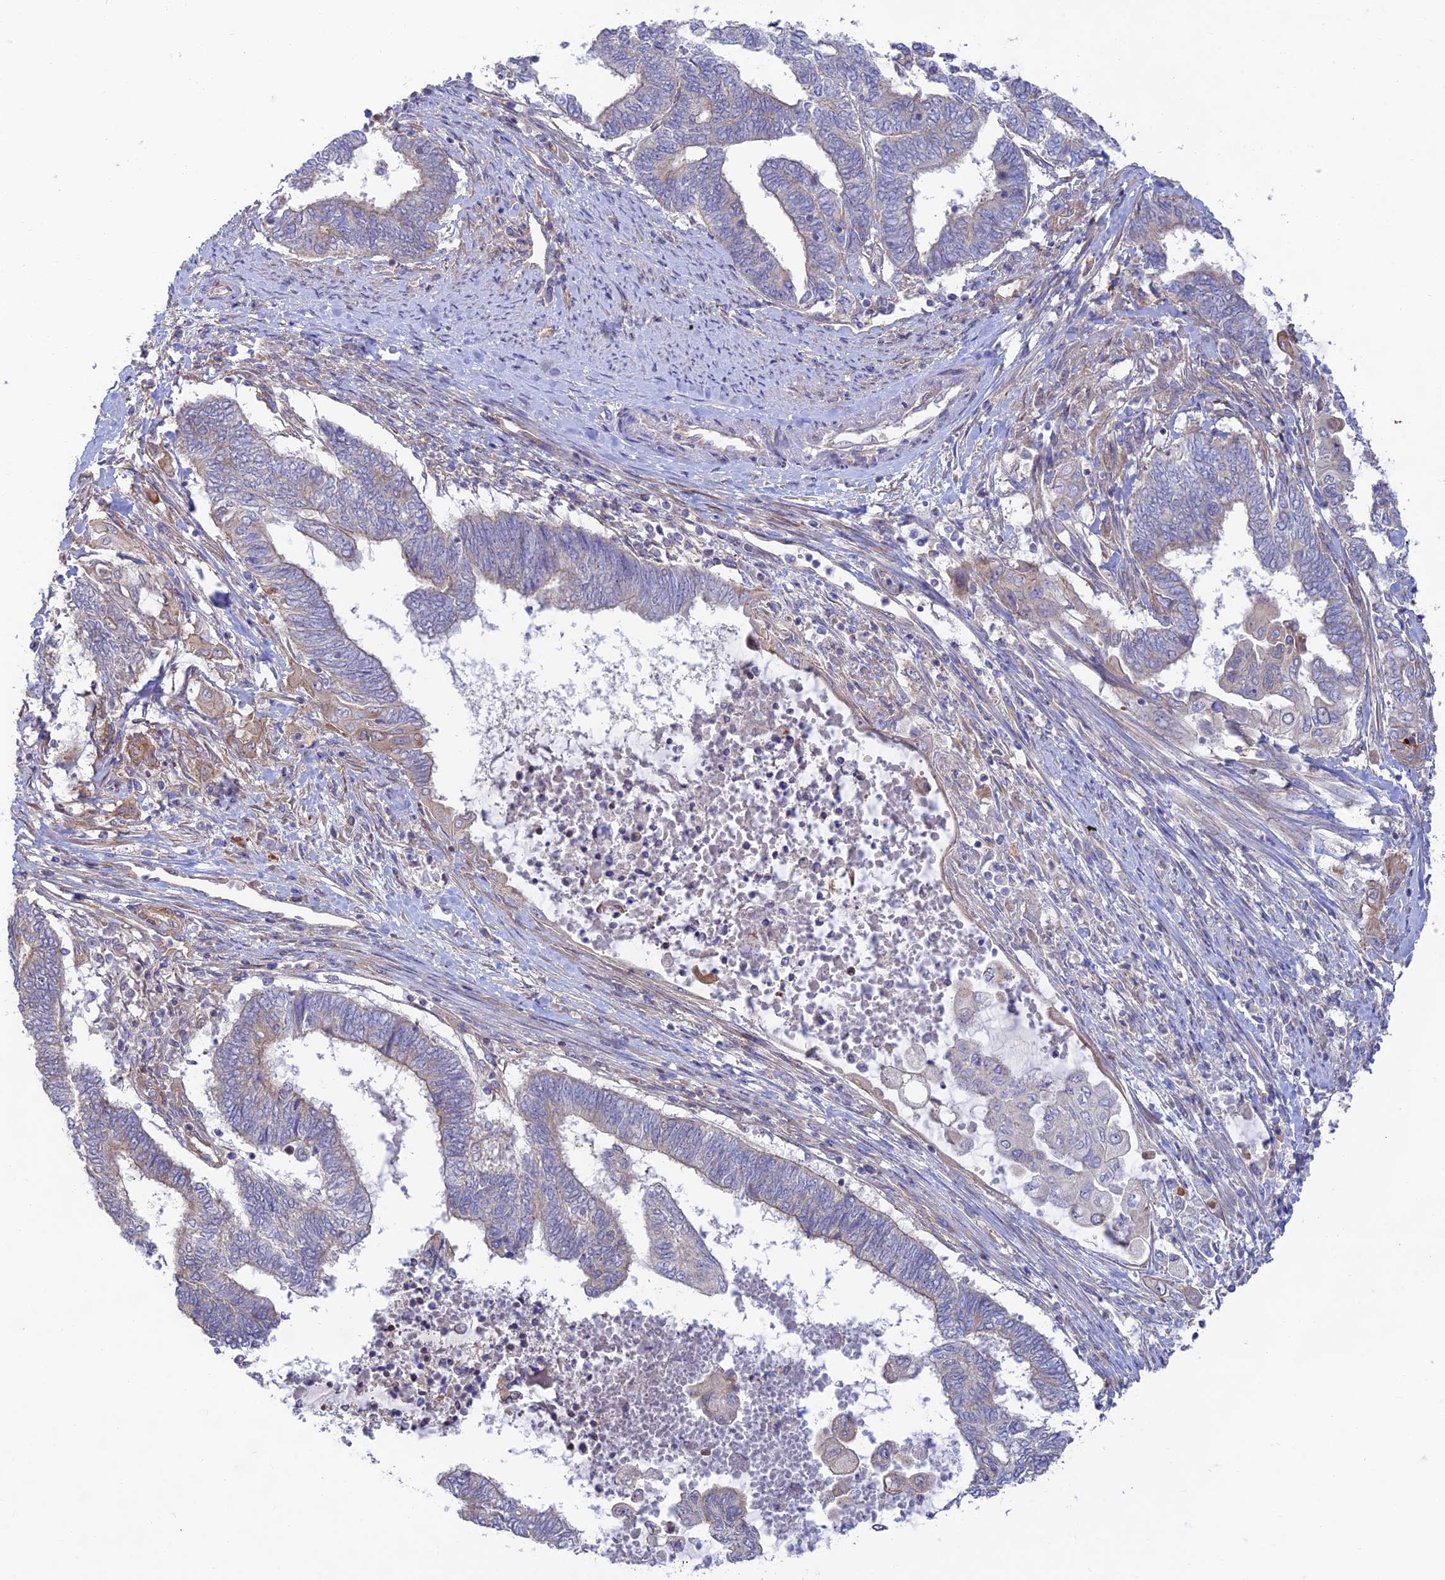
{"staining": {"intensity": "weak", "quantity": "<25%", "location": "cytoplasmic/membranous"}, "tissue": "endometrial cancer", "cell_type": "Tumor cells", "image_type": "cancer", "snomed": [{"axis": "morphology", "description": "Adenocarcinoma, NOS"}, {"axis": "topography", "description": "Uterus"}, {"axis": "topography", "description": "Endometrium"}], "caption": "DAB immunohistochemical staining of endometrial cancer displays no significant staining in tumor cells.", "gene": "KCNAB1", "patient": {"sex": "female", "age": 70}}